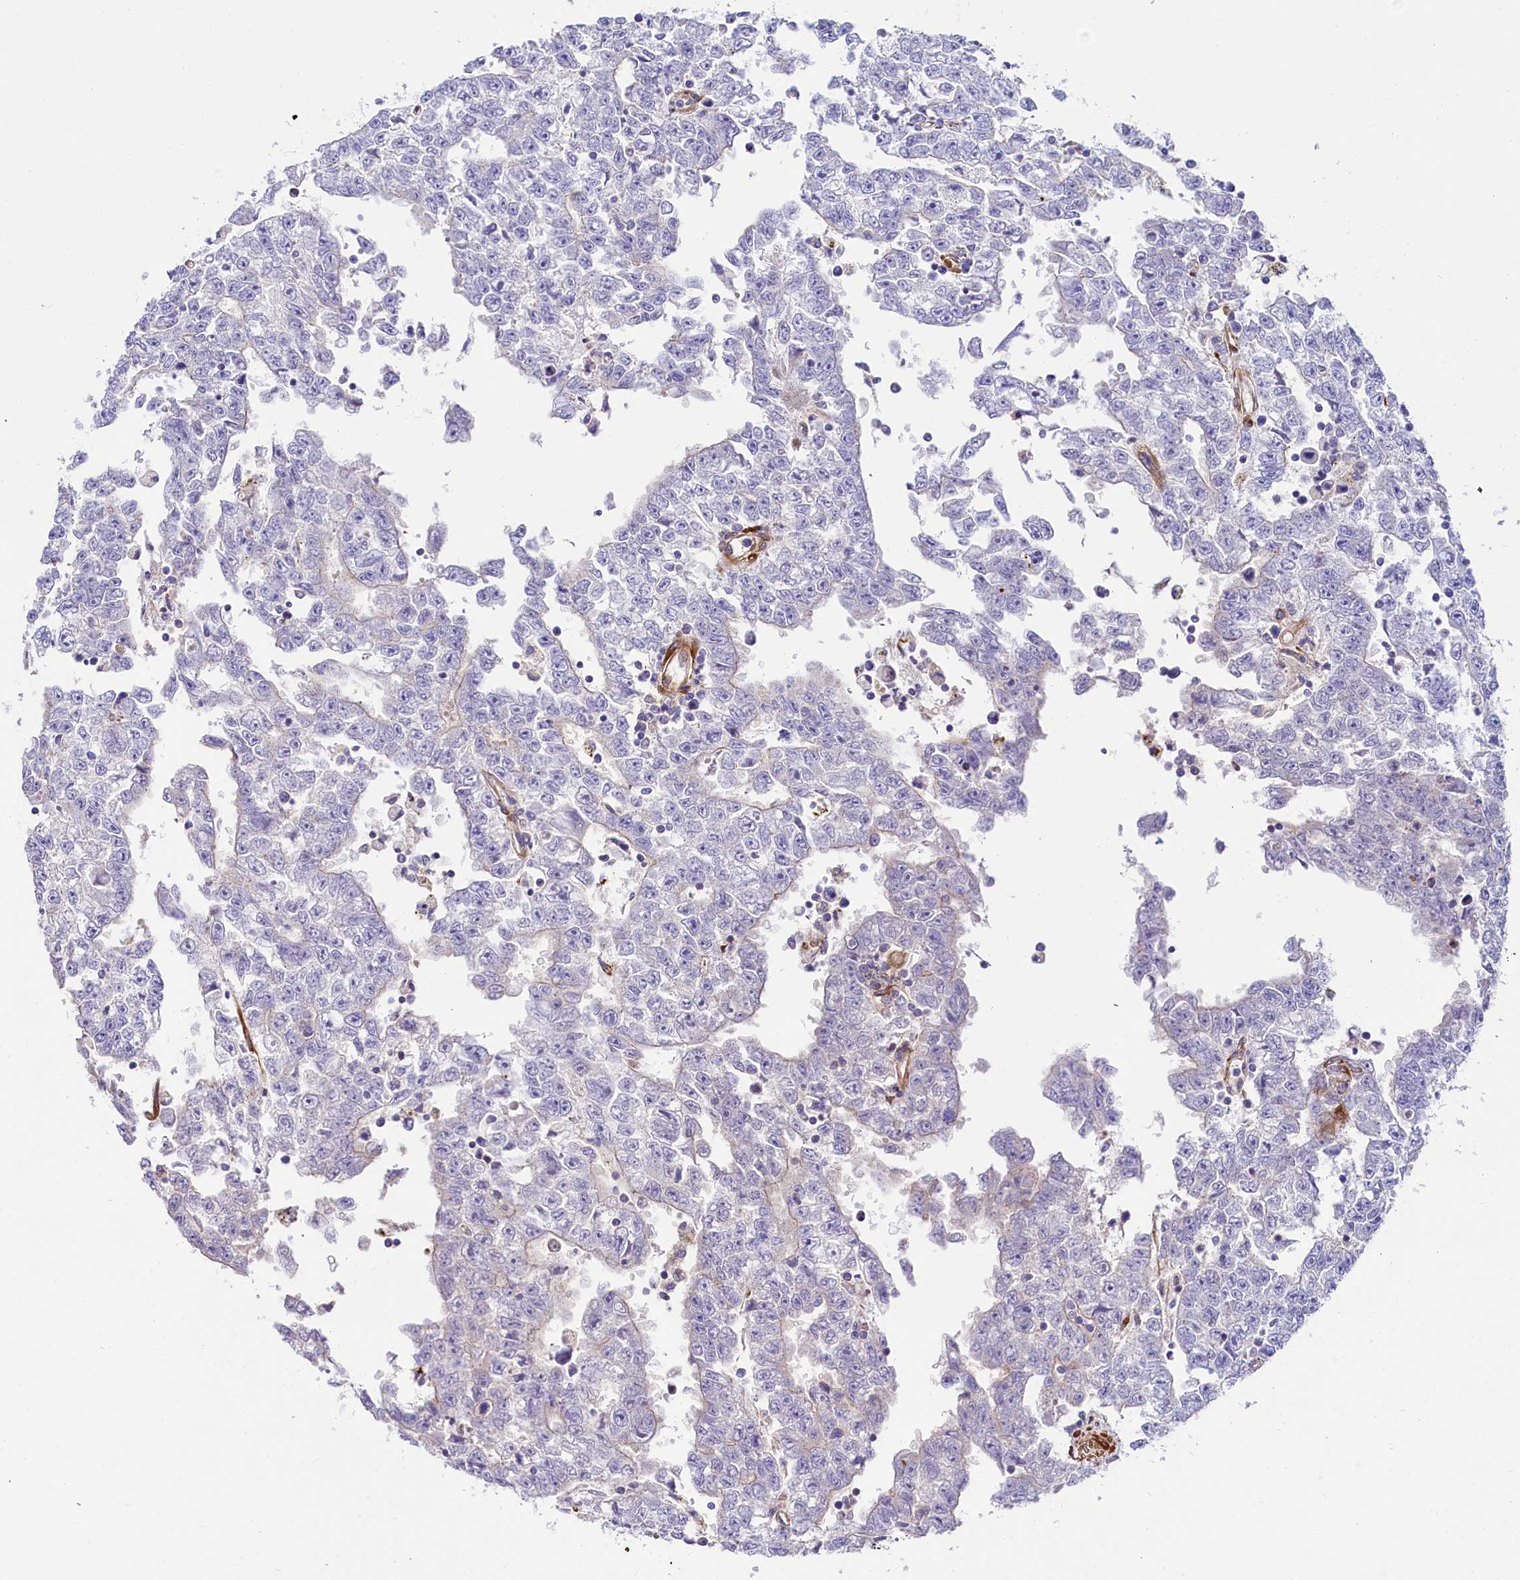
{"staining": {"intensity": "negative", "quantity": "none", "location": "none"}, "tissue": "testis cancer", "cell_type": "Tumor cells", "image_type": "cancer", "snomed": [{"axis": "morphology", "description": "Carcinoma, Embryonal, NOS"}, {"axis": "topography", "description": "Testis"}], "caption": "The immunohistochemistry (IHC) histopathology image has no significant staining in tumor cells of testis cancer (embryonal carcinoma) tissue. (Immunohistochemistry, brightfield microscopy, high magnification).", "gene": "FCHSD2", "patient": {"sex": "male", "age": 25}}